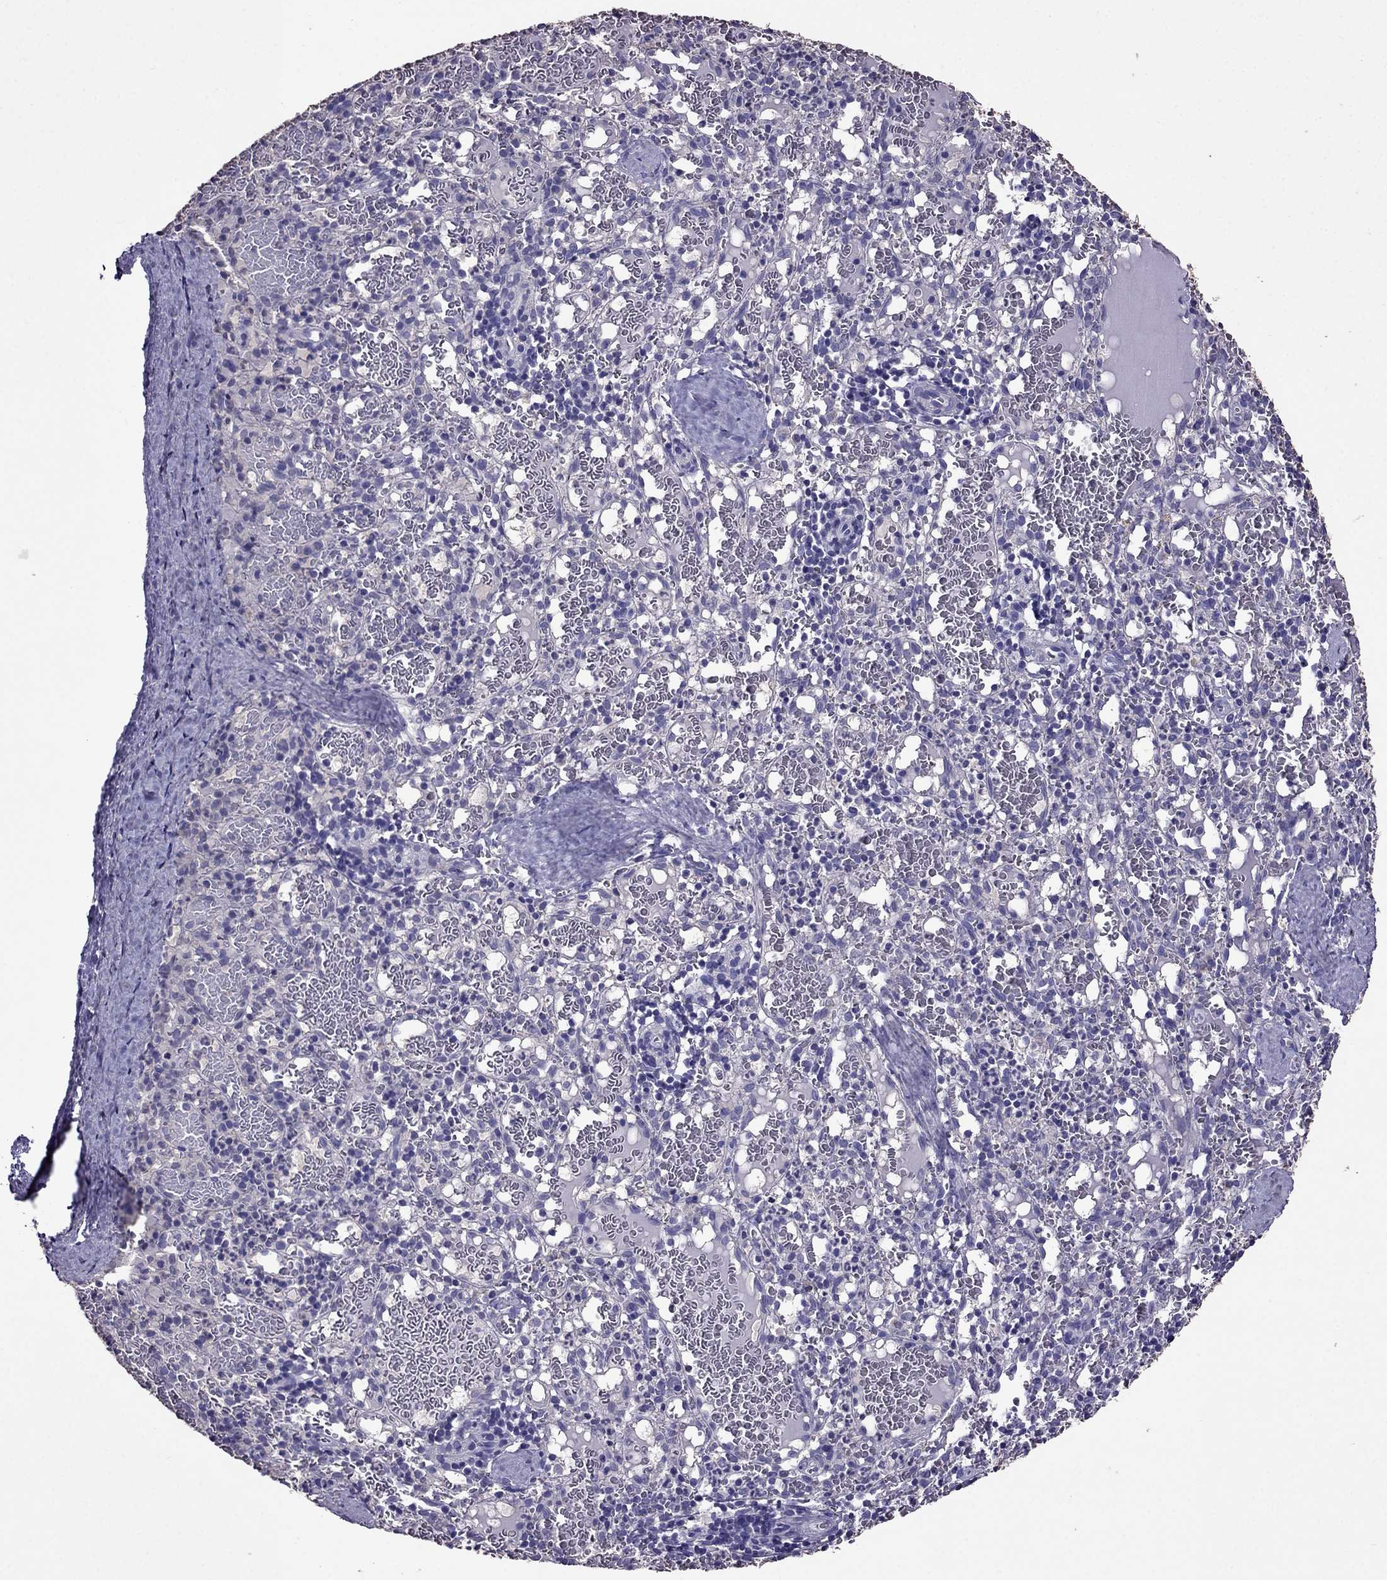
{"staining": {"intensity": "negative", "quantity": "none", "location": "none"}, "tissue": "spleen", "cell_type": "Cells in red pulp", "image_type": "normal", "snomed": [{"axis": "morphology", "description": "Normal tissue, NOS"}, {"axis": "topography", "description": "Spleen"}], "caption": "This is a histopathology image of immunohistochemistry staining of benign spleen, which shows no expression in cells in red pulp.", "gene": "NKX3", "patient": {"sex": "male", "age": 11}}